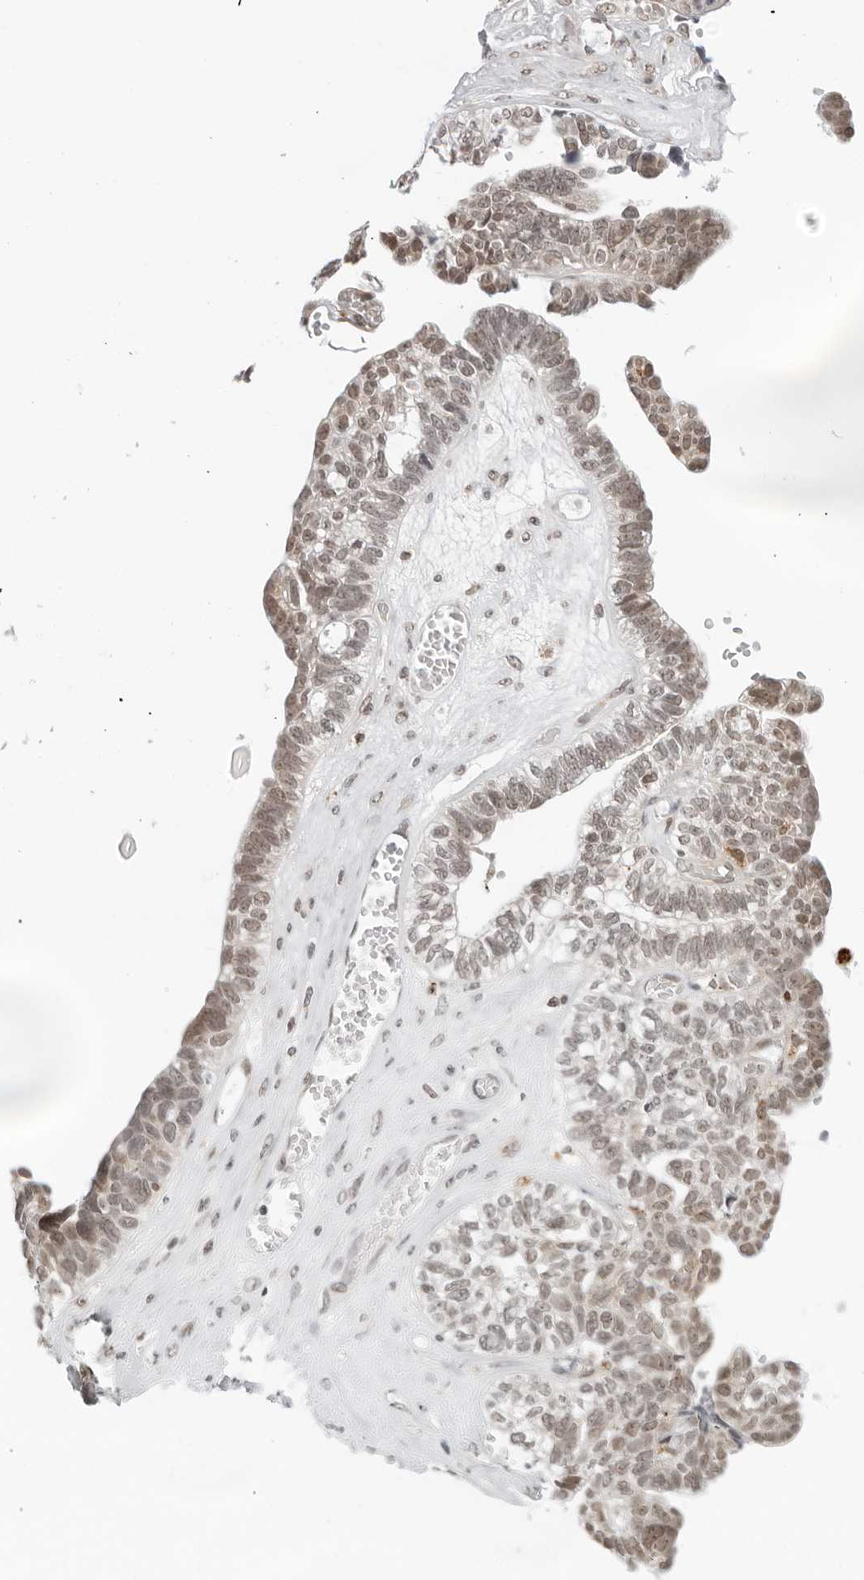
{"staining": {"intensity": "moderate", "quantity": "25%-75%", "location": "cytoplasmic/membranous,nuclear"}, "tissue": "ovarian cancer", "cell_type": "Tumor cells", "image_type": "cancer", "snomed": [{"axis": "morphology", "description": "Cystadenocarcinoma, serous, NOS"}, {"axis": "topography", "description": "Ovary"}], "caption": "DAB immunohistochemical staining of human ovarian cancer (serous cystadenocarcinoma) exhibits moderate cytoplasmic/membranous and nuclear protein expression in approximately 25%-75% of tumor cells.", "gene": "TOX4", "patient": {"sex": "female", "age": 79}}